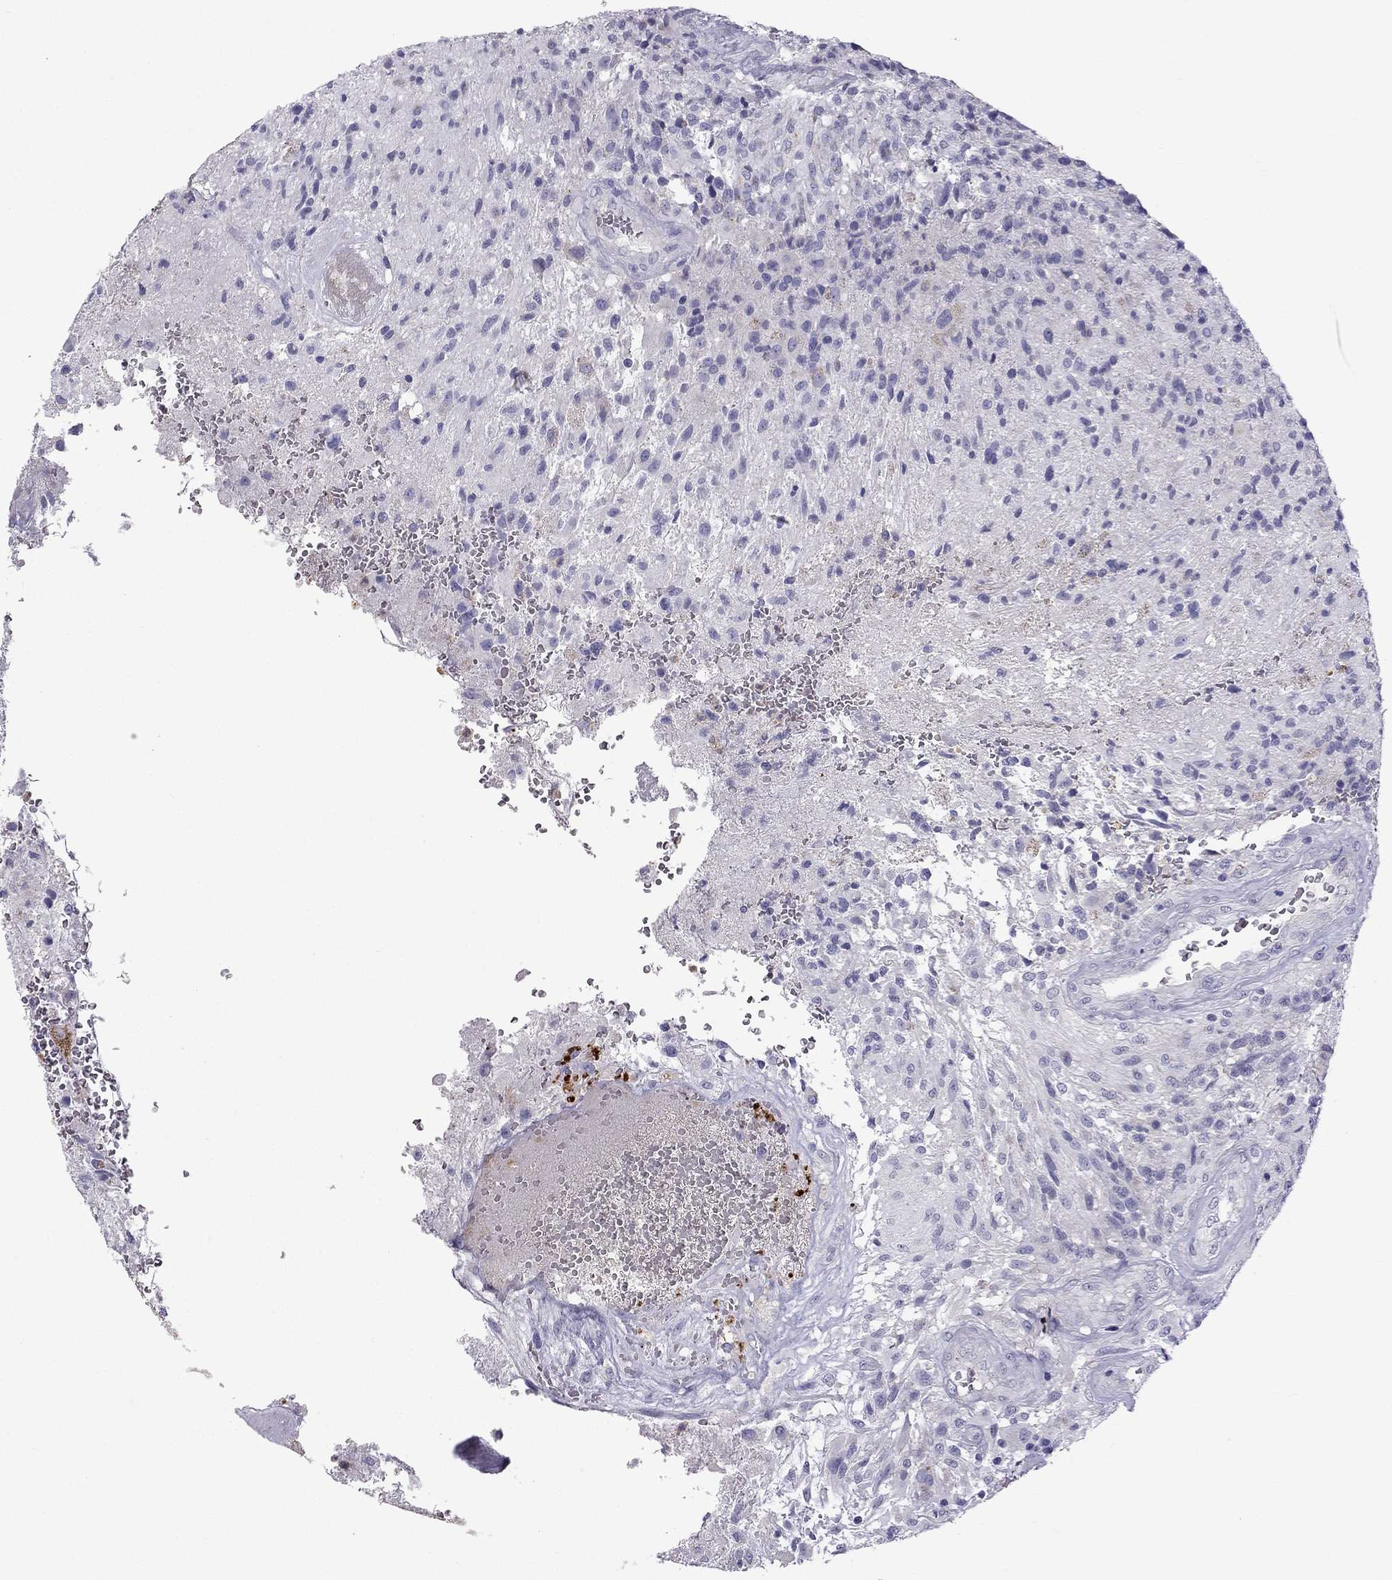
{"staining": {"intensity": "negative", "quantity": "none", "location": "none"}, "tissue": "glioma", "cell_type": "Tumor cells", "image_type": "cancer", "snomed": [{"axis": "morphology", "description": "Glioma, malignant, High grade"}, {"axis": "topography", "description": "Brain"}], "caption": "A high-resolution image shows immunohistochemistry staining of high-grade glioma (malignant), which demonstrates no significant positivity in tumor cells.", "gene": "STOML3", "patient": {"sex": "male", "age": 56}}